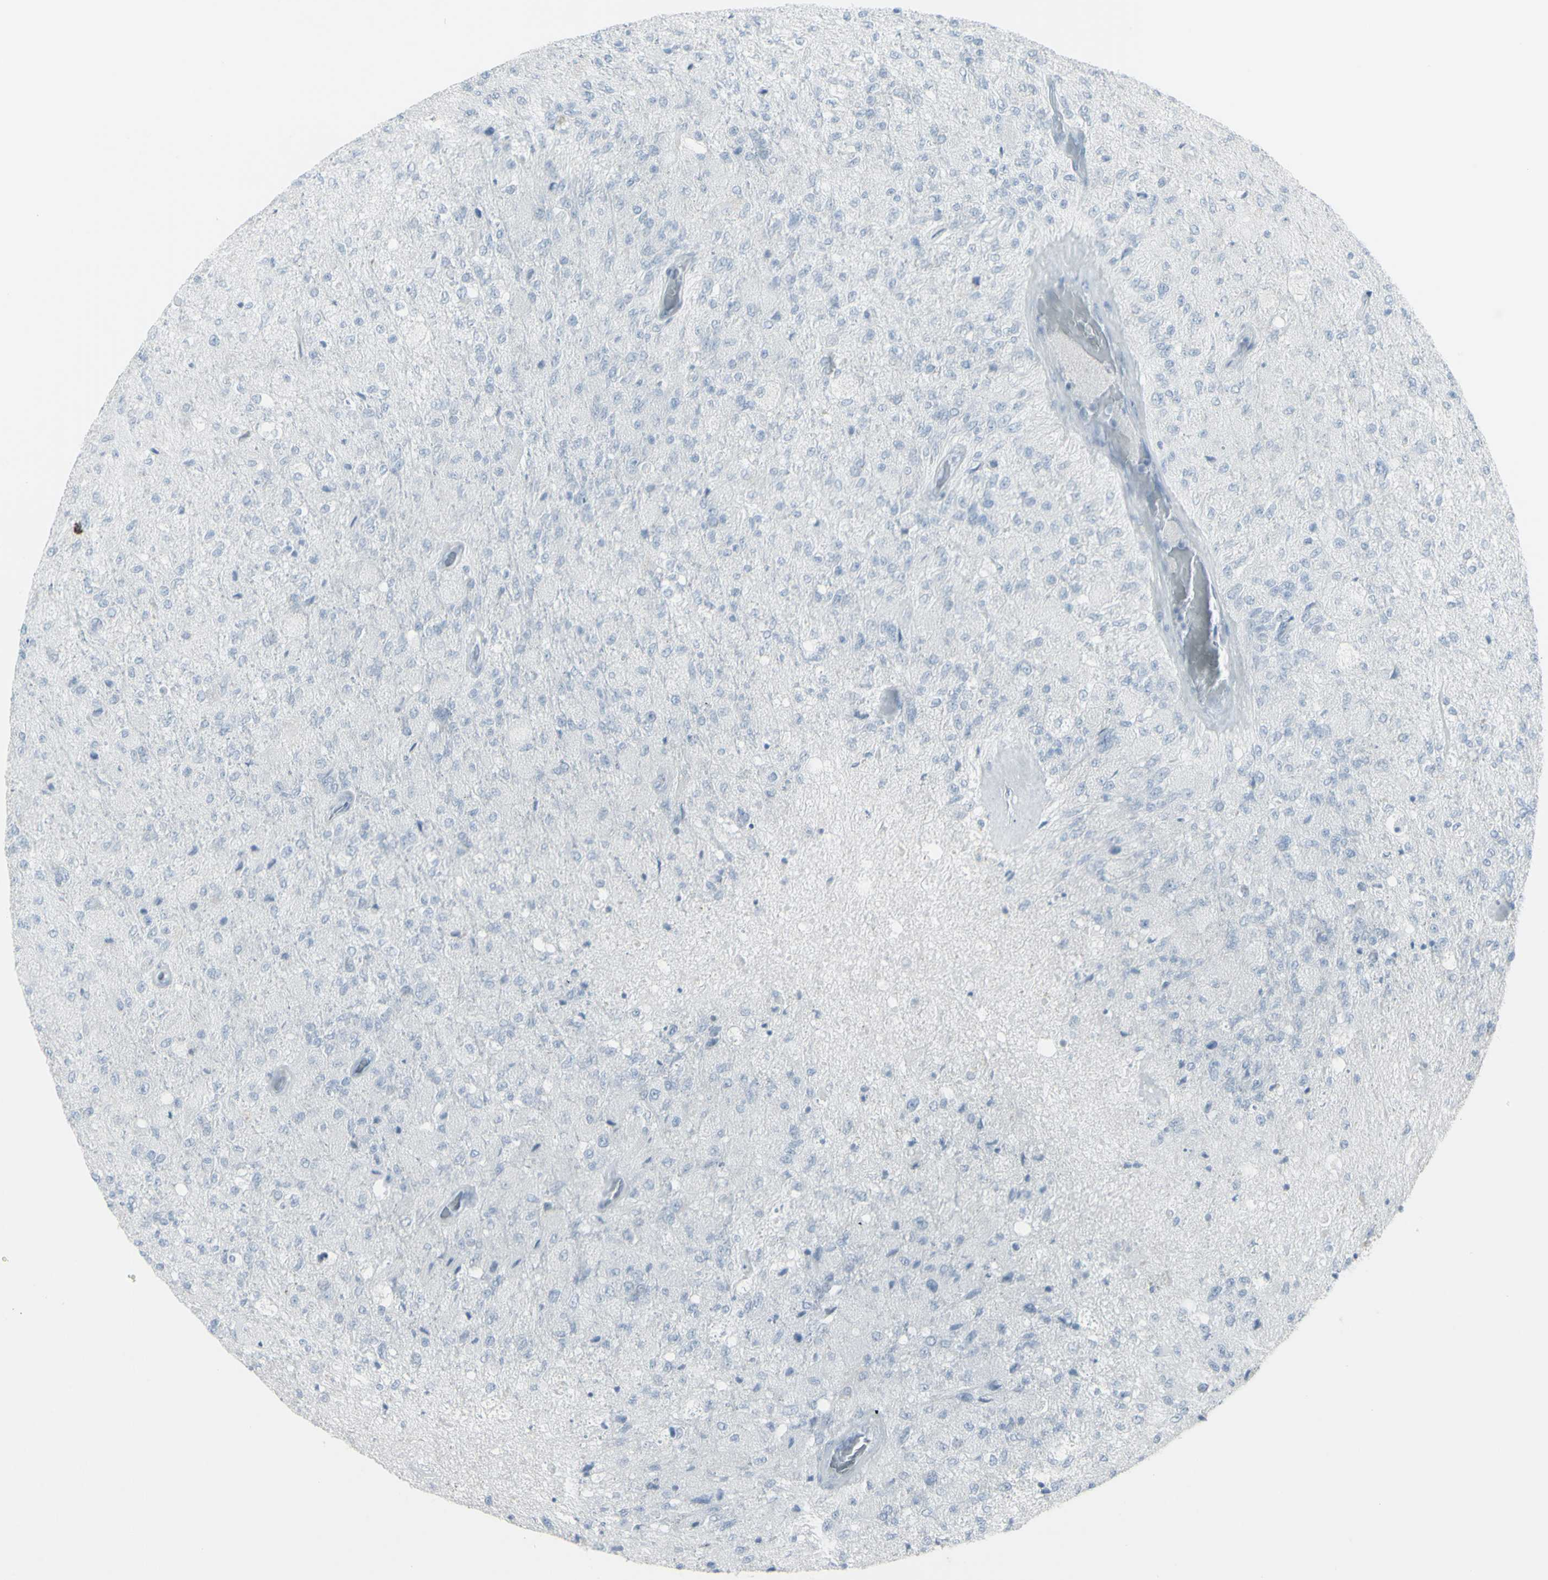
{"staining": {"intensity": "negative", "quantity": "none", "location": "none"}, "tissue": "glioma", "cell_type": "Tumor cells", "image_type": "cancer", "snomed": [{"axis": "morphology", "description": "Normal tissue, NOS"}, {"axis": "morphology", "description": "Glioma, malignant, High grade"}, {"axis": "topography", "description": "Cerebral cortex"}], "caption": "Tumor cells show no significant positivity in glioma. The staining is performed using DAB brown chromogen with nuclei counter-stained in using hematoxylin.", "gene": "CD247", "patient": {"sex": "male", "age": 77}}